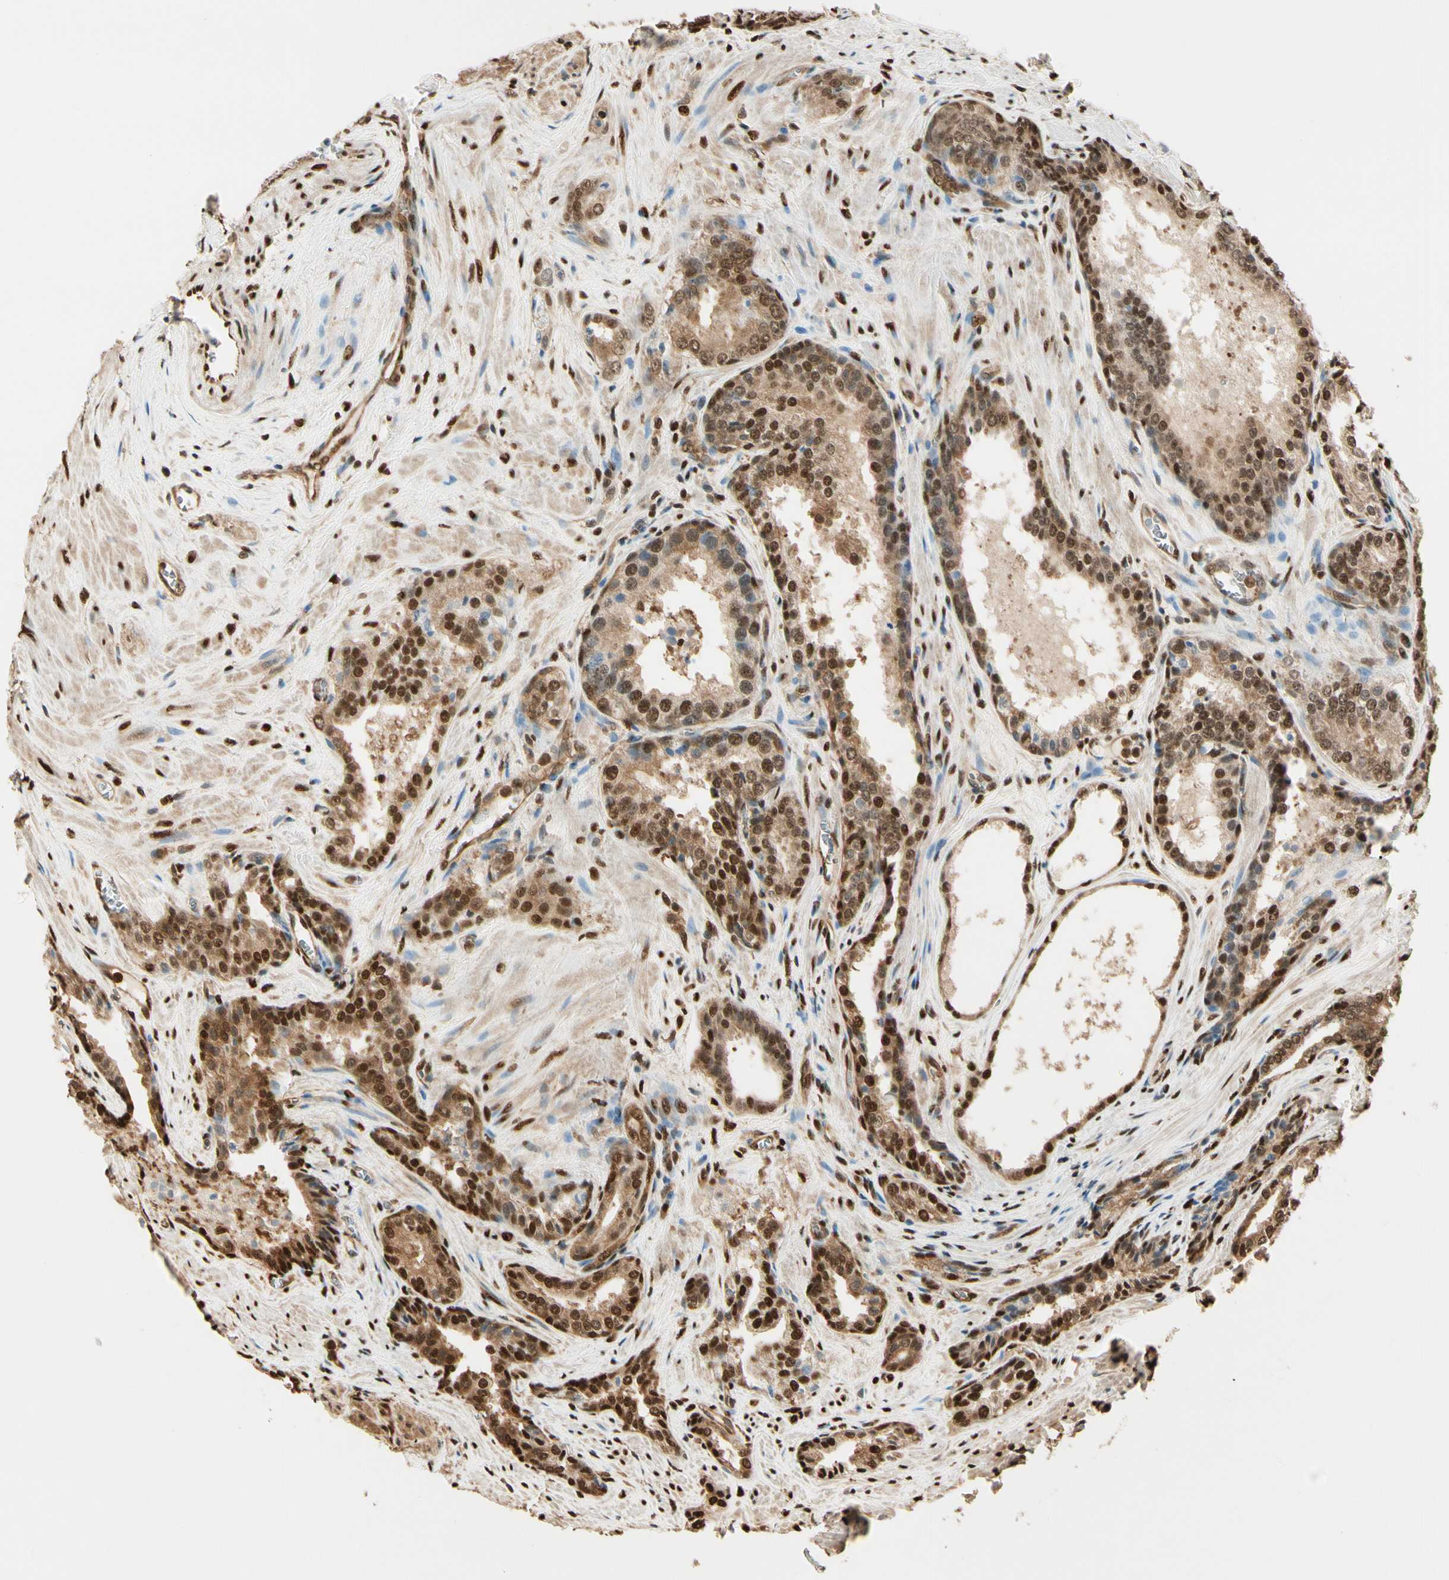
{"staining": {"intensity": "moderate", "quantity": ">75%", "location": "cytoplasmic/membranous,nuclear"}, "tissue": "prostate cancer", "cell_type": "Tumor cells", "image_type": "cancer", "snomed": [{"axis": "morphology", "description": "Adenocarcinoma, Low grade"}, {"axis": "topography", "description": "Prostate"}], "caption": "Immunohistochemistry (DAB (3,3'-diaminobenzidine)) staining of human low-grade adenocarcinoma (prostate) exhibits moderate cytoplasmic/membranous and nuclear protein expression in about >75% of tumor cells. (DAB (3,3'-diaminobenzidine) = brown stain, brightfield microscopy at high magnification).", "gene": "PNCK", "patient": {"sex": "male", "age": 60}}